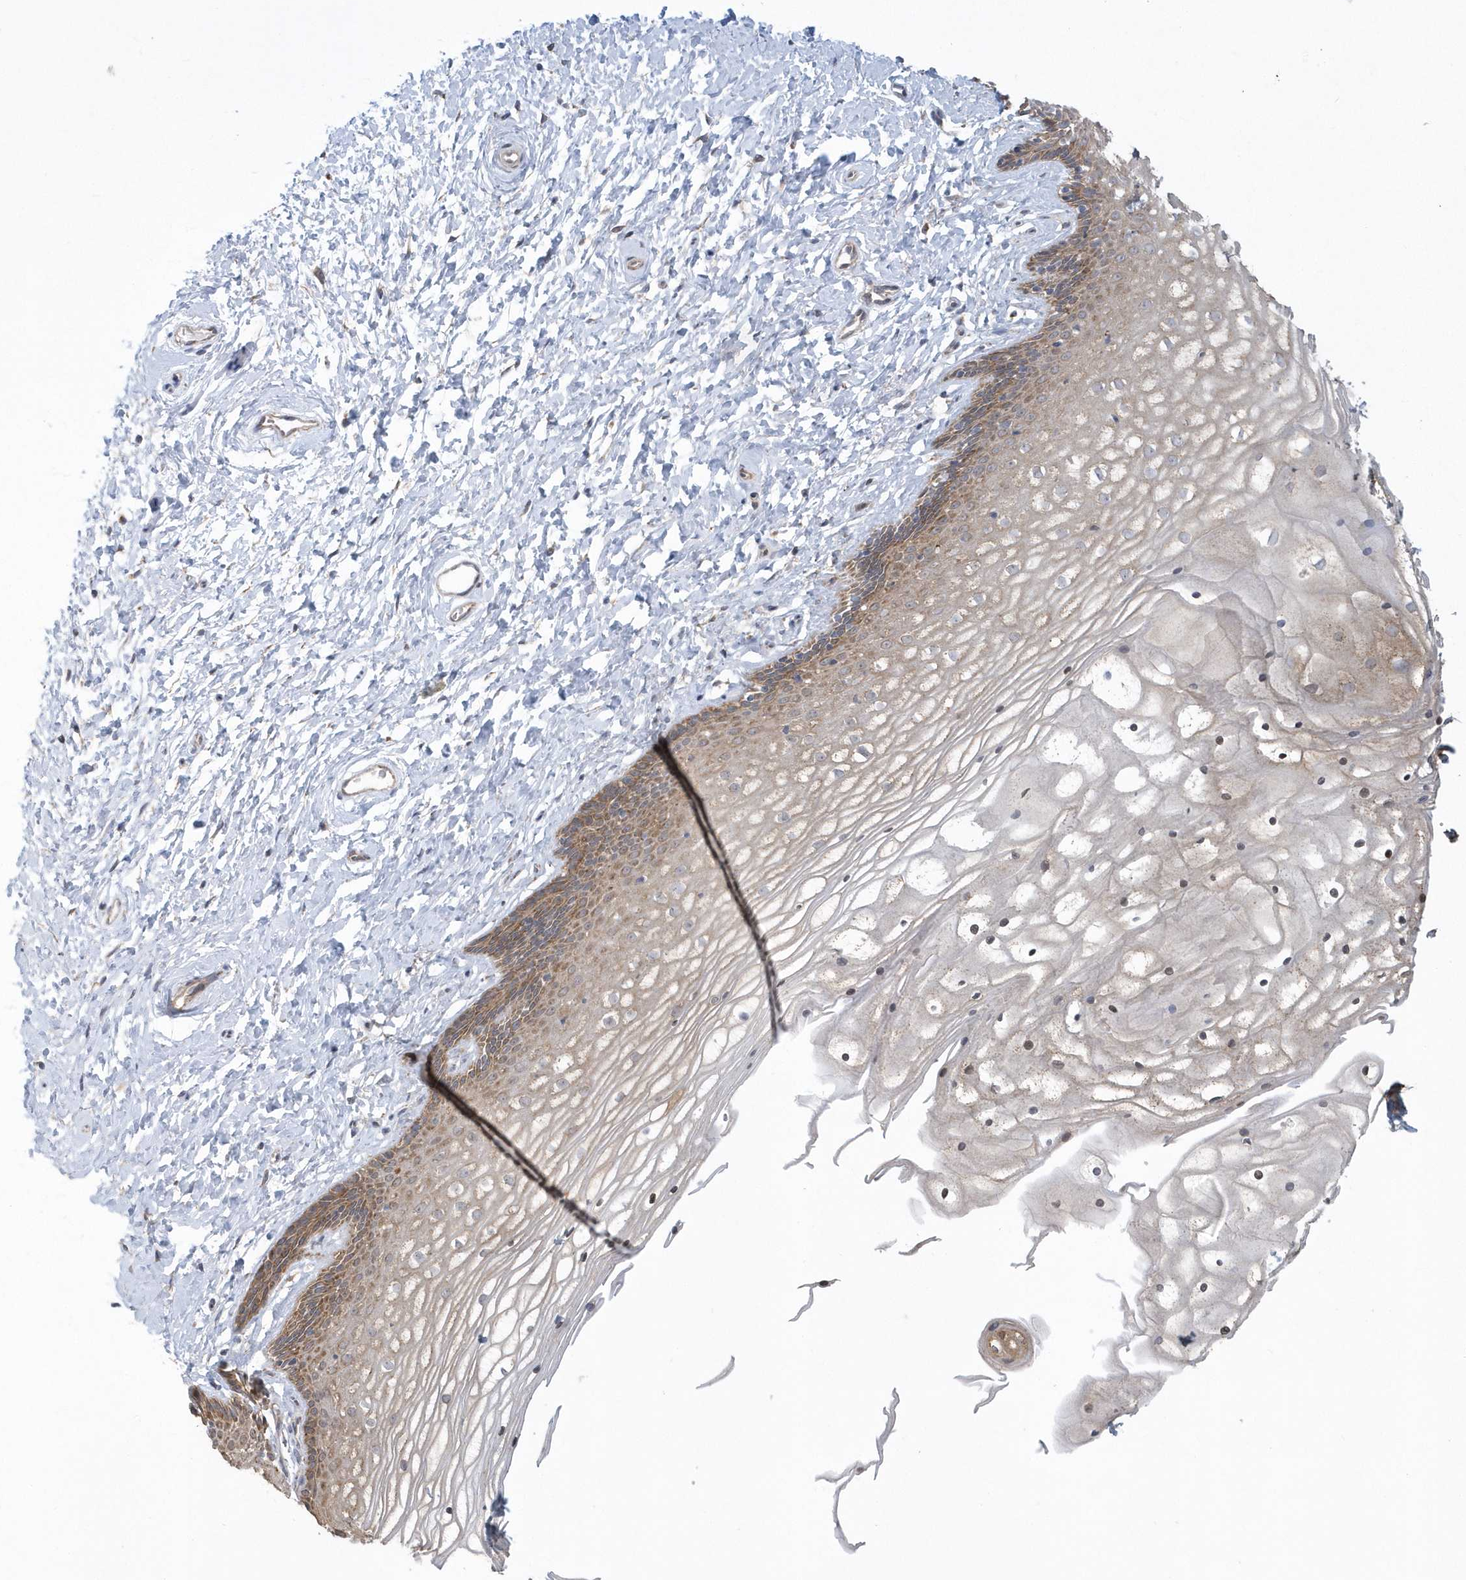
{"staining": {"intensity": "moderate", "quantity": "25%-75%", "location": "cytoplasmic/membranous"}, "tissue": "vagina", "cell_type": "Squamous epithelial cells", "image_type": "normal", "snomed": [{"axis": "morphology", "description": "Normal tissue, NOS"}, {"axis": "topography", "description": "Vagina"}, {"axis": "topography", "description": "Cervix"}], "caption": "IHC of normal vagina displays medium levels of moderate cytoplasmic/membranous staining in approximately 25%-75% of squamous epithelial cells. (IHC, brightfield microscopy, high magnification).", "gene": "SLX9", "patient": {"sex": "female", "age": 40}}